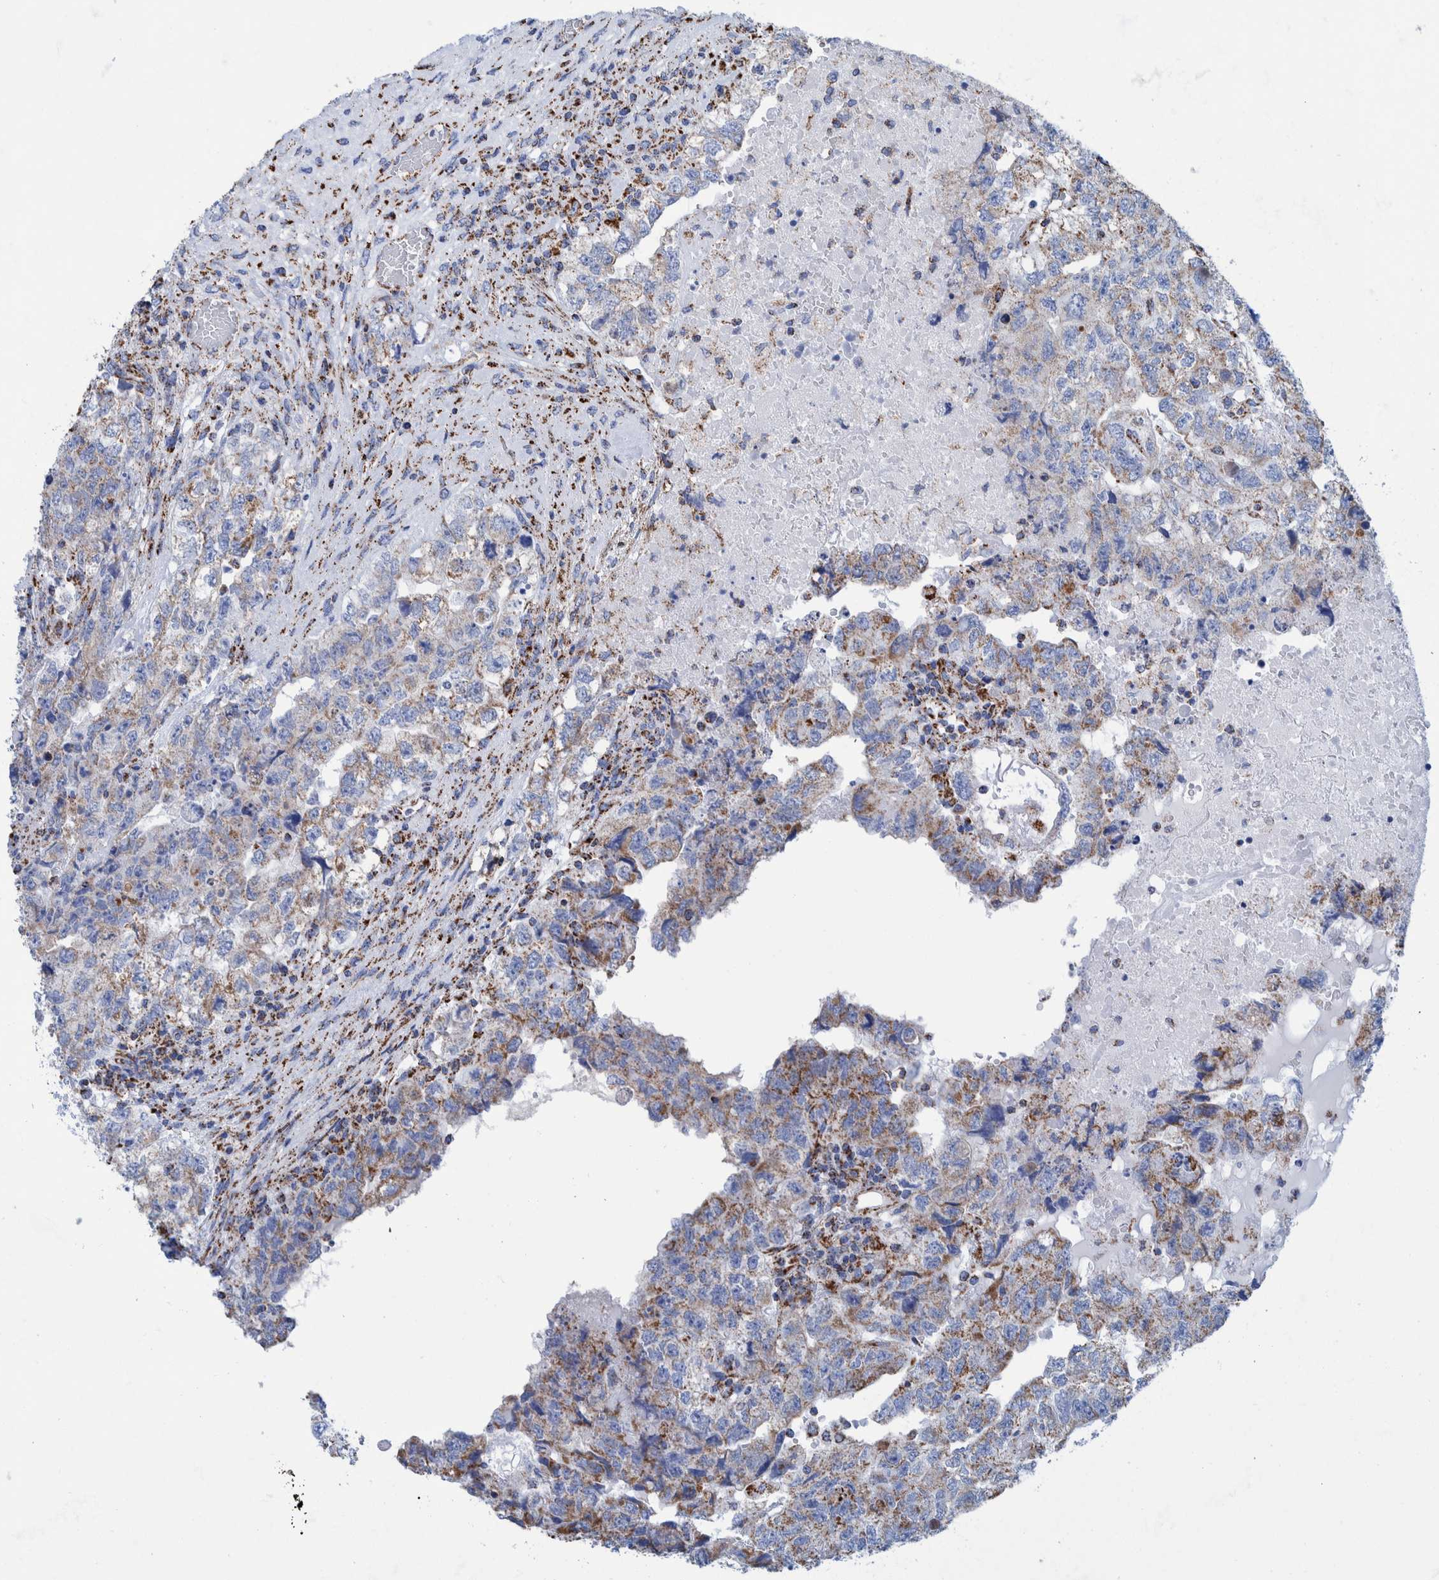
{"staining": {"intensity": "weak", "quantity": ">75%", "location": "cytoplasmic/membranous"}, "tissue": "testis cancer", "cell_type": "Tumor cells", "image_type": "cancer", "snomed": [{"axis": "morphology", "description": "Carcinoma, Embryonal, NOS"}, {"axis": "topography", "description": "Testis"}], "caption": "The image reveals immunohistochemical staining of embryonal carcinoma (testis). There is weak cytoplasmic/membranous expression is seen in approximately >75% of tumor cells.", "gene": "DECR1", "patient": {"sex": "male", "age": 36}}